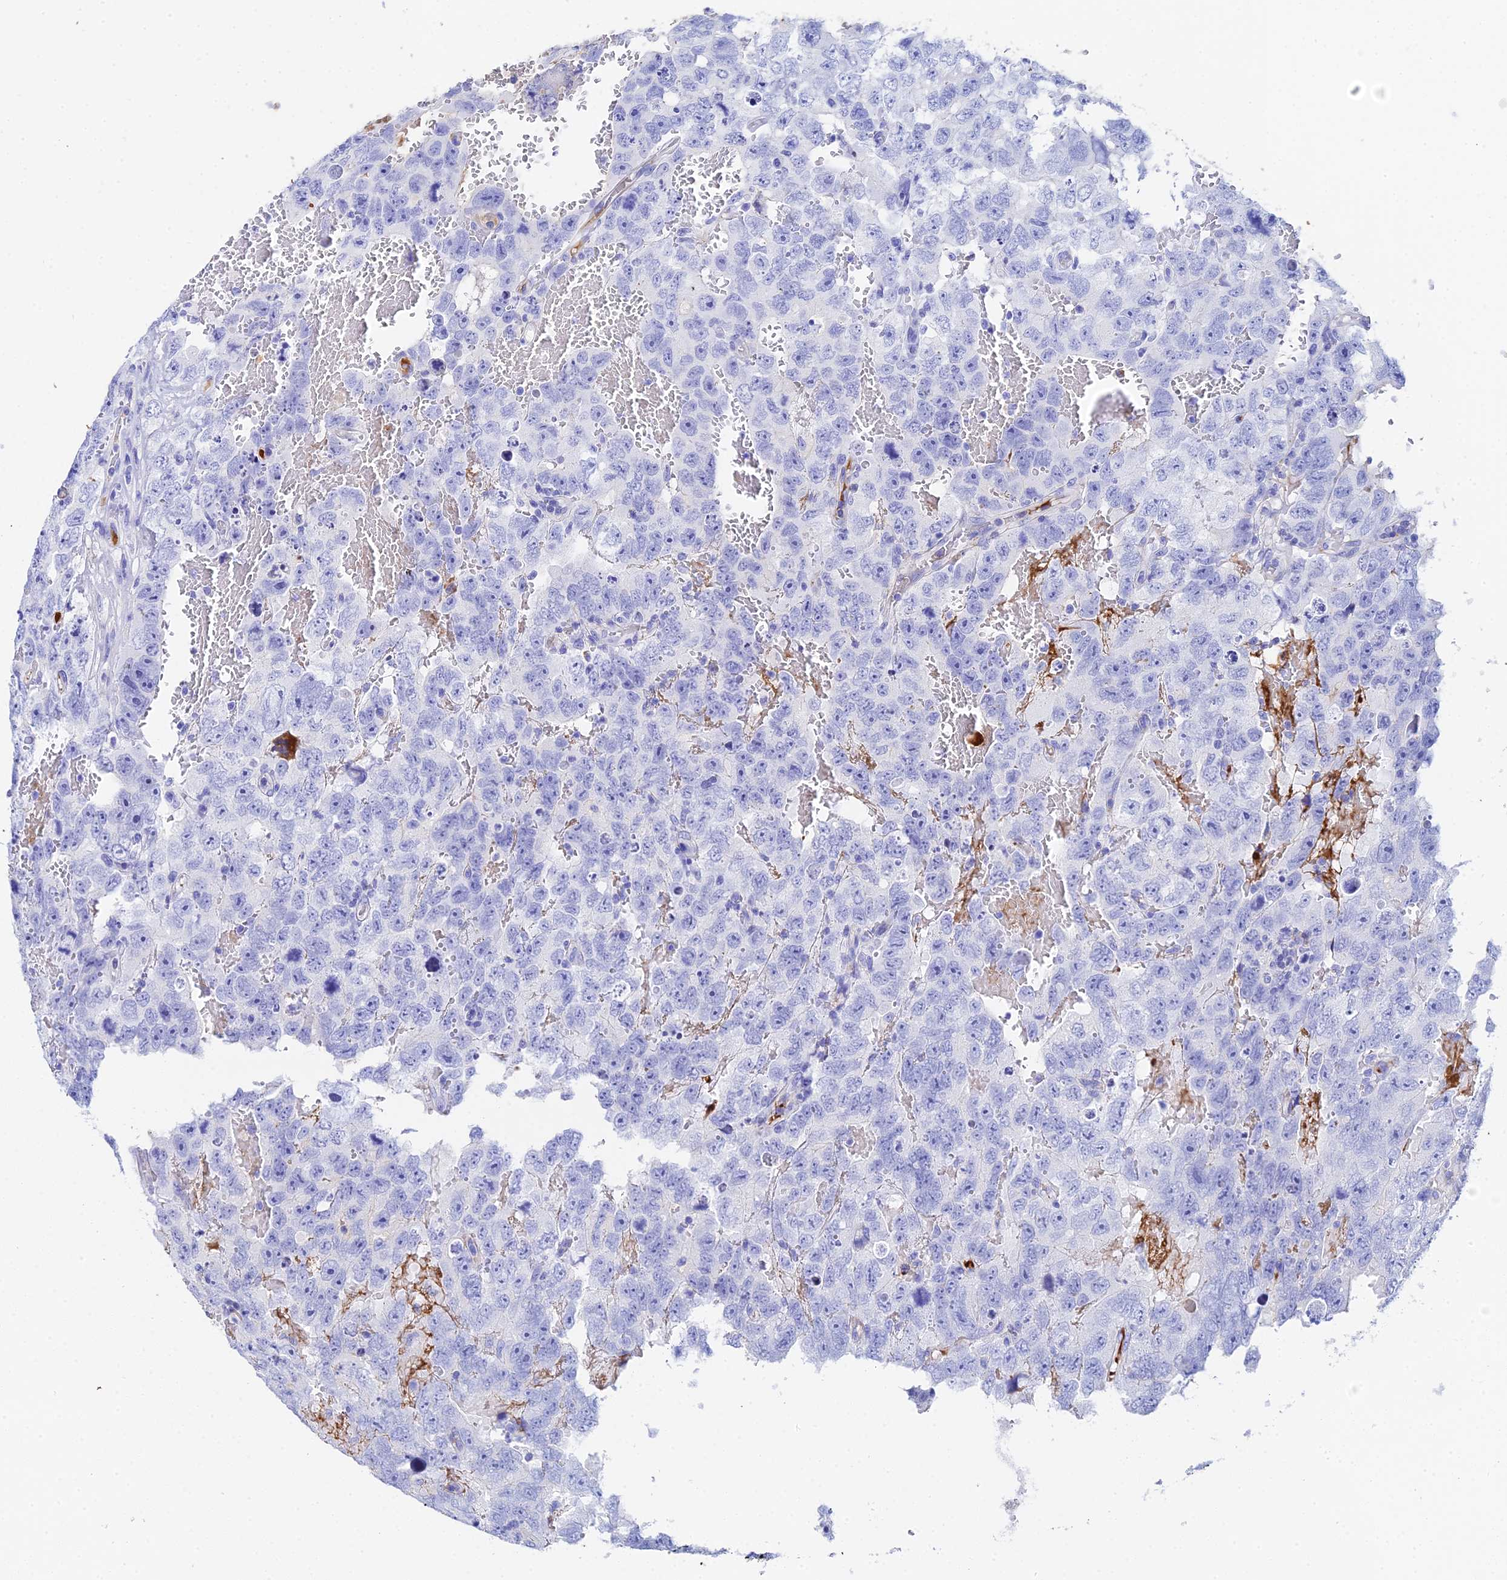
{"staining": {"intensity": "negative", "quantity": "none", "location": "none"}, "tissue": "testis cancer", "cell_type": "Tumor cells", "image_type": "cancer", "snomed": [{"axis": "morphology", "description": "Carcinoma, Embryonal, NOS"}, {"axis": "topography", "description": "Testis"}], "caption": "IHC image of testis cancer (embryonal carcinoma) stained for a protein (brown), which exhibits no expression in tumor cells. (DAB IHC, high magnification).", "gene": "CELA3A", "patient": {"sex": "male", "age": 45}}